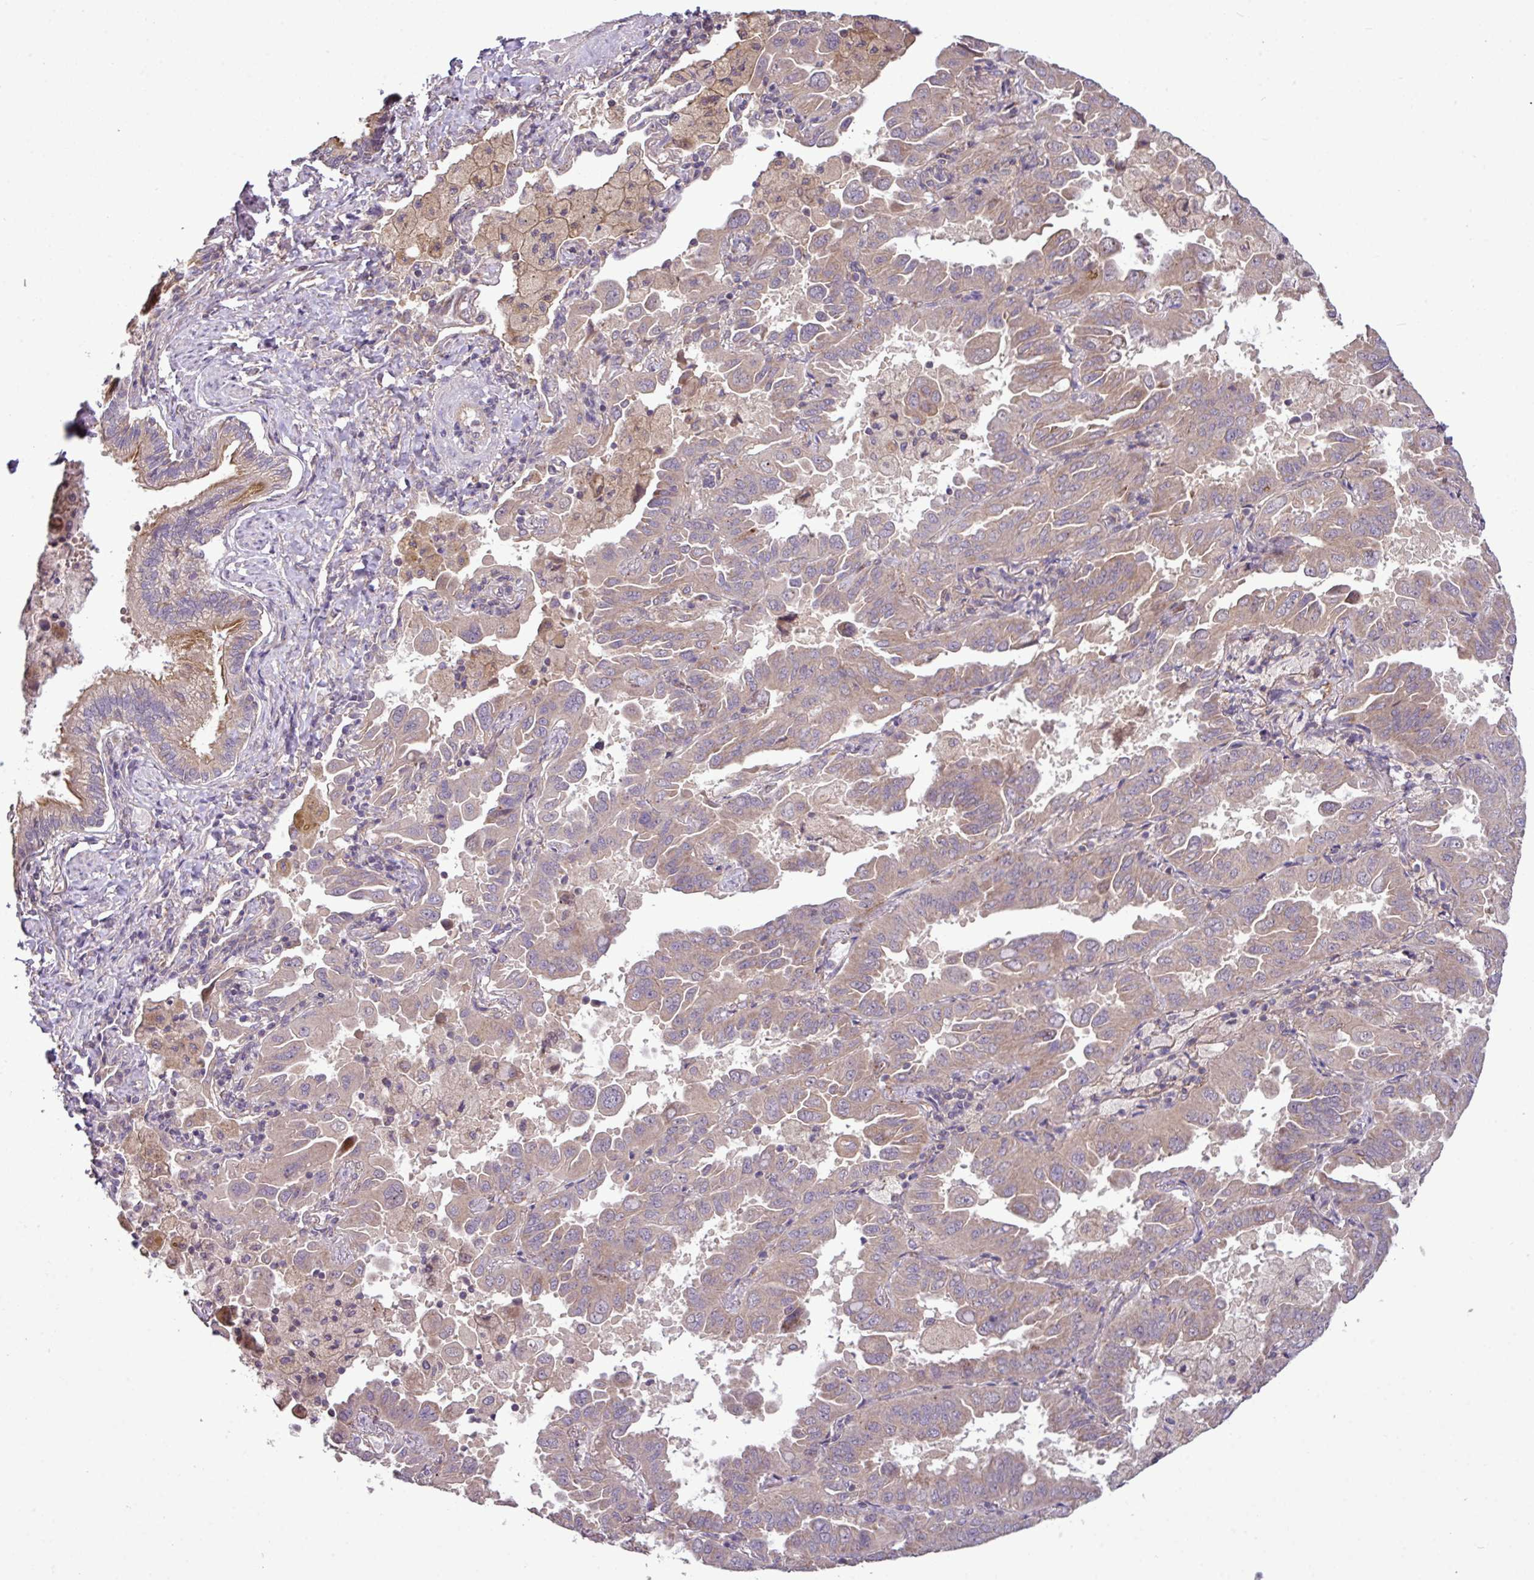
{"staining": {"intensity": "weak", "quantity": ">75%", "location": "cytoplasmic/membranous"}, "tissue": "lung cancer", "cell_type": "Tumor cells", "image_type": "cancer", "snomed": [{"axis": "morphology", "description": "Adenocarcinoma, NOS"}, {"axis": "topography", "description": "Lung"}], "caption": "Protein staining demonstrates weak cytoplasmic/membranous staining in about >75% of tumor cells in adenocarcinoma (lung). (DAB = brown stain, brightfield microscopy at high magnification).", "gene": "XIAP", "patient": {"sex": "male", "age": 64}}